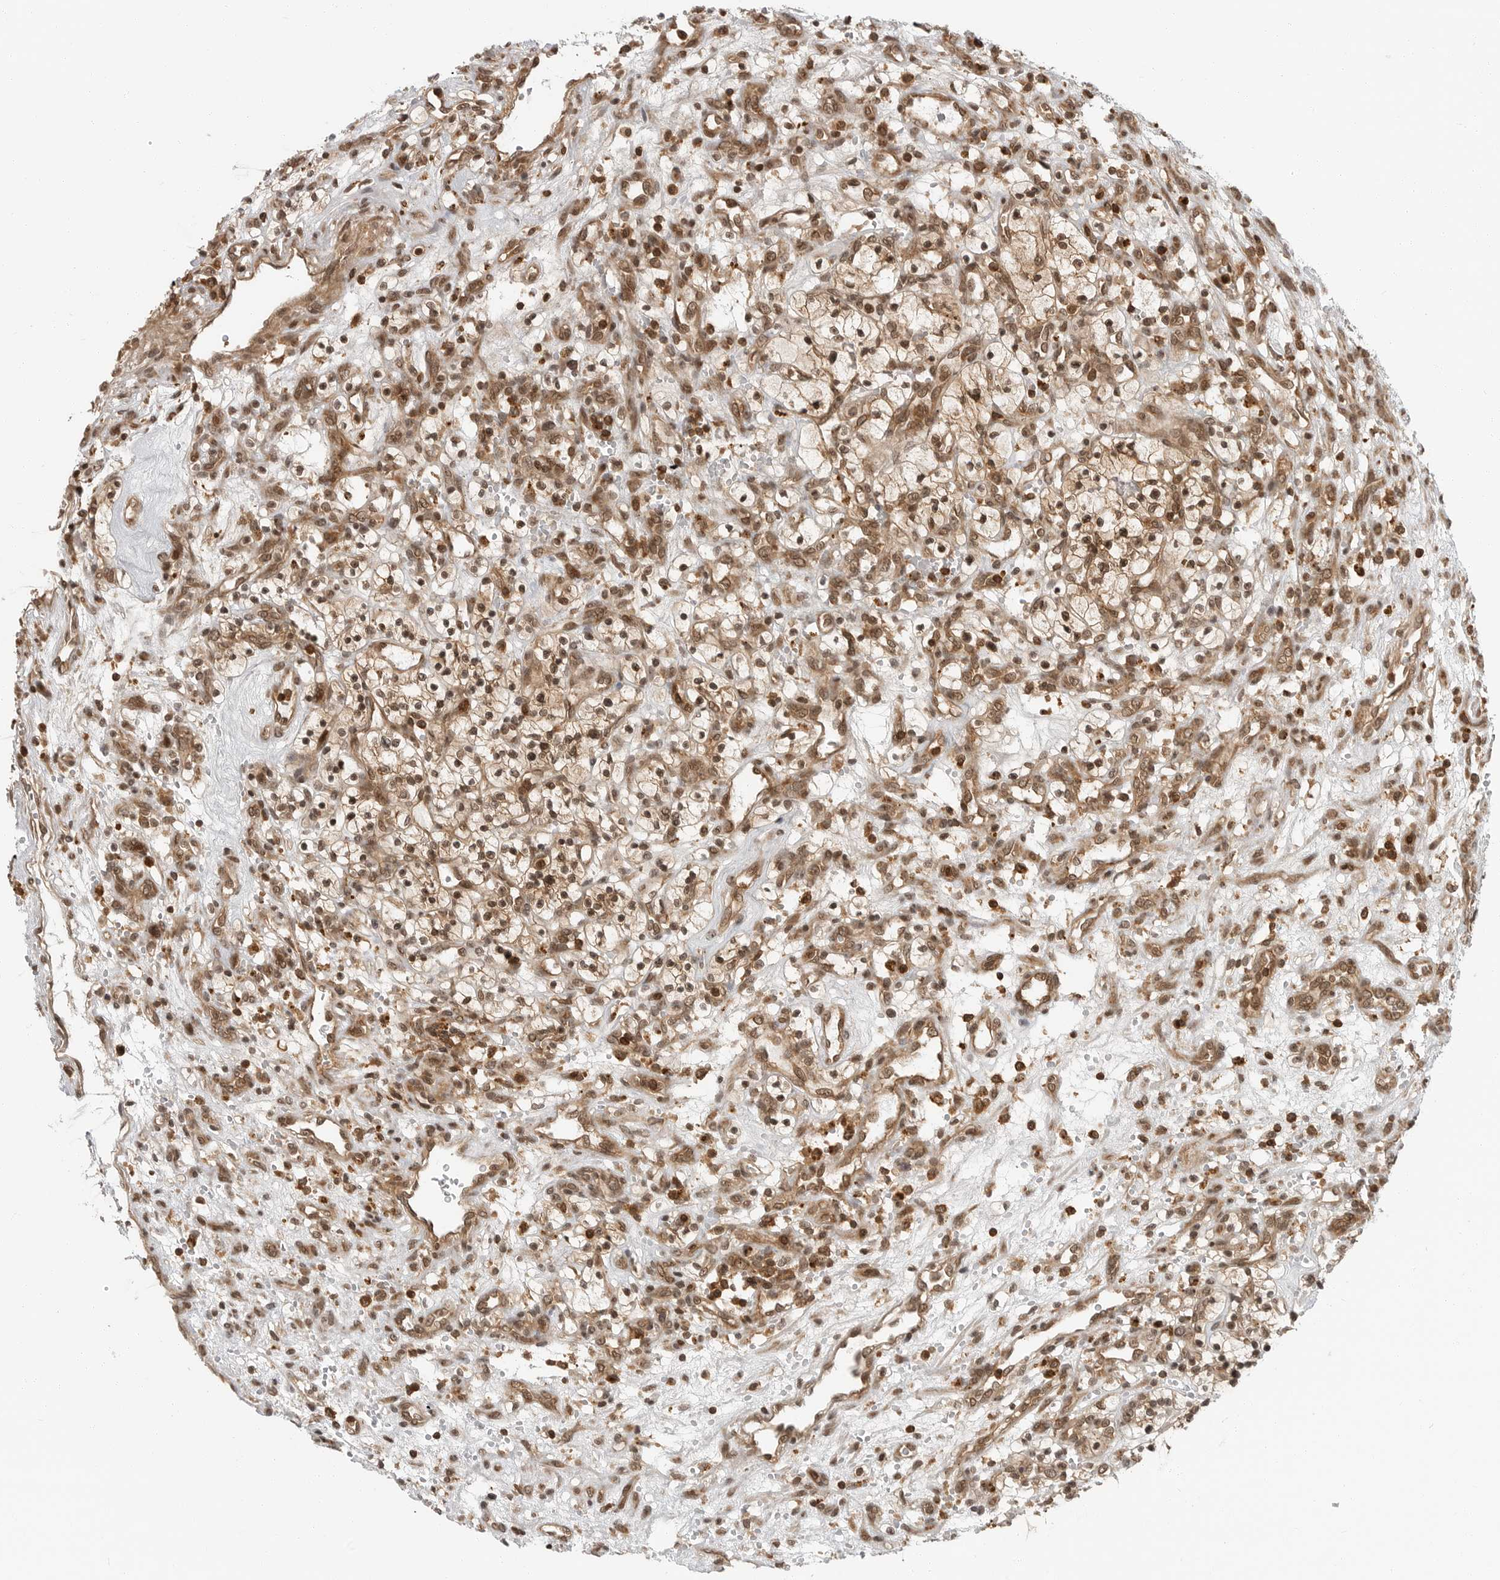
{"staining": {"intensity": "moderate", "quantity": ">75%", "location": "cytoplasmic/membranous,nuclear"}, "tissue": "renal cancer", "cell_type": "Tumor cells", "image_type": "cancer", "snomed": [{"axis": "morphology", "description": "Adenocarcinoma, NOS"}, {"axis": "topography", "description": "Kidney"}], "caption": "DAB immunohistochemical staining of human renal adenocarcinoma displays moderate cytoplasmic/membranous and nuclear protein positivity in approximately >75% of tumor cells.", "gene": "SZRD1", "patient": {"sex": "female", "age": 57}}